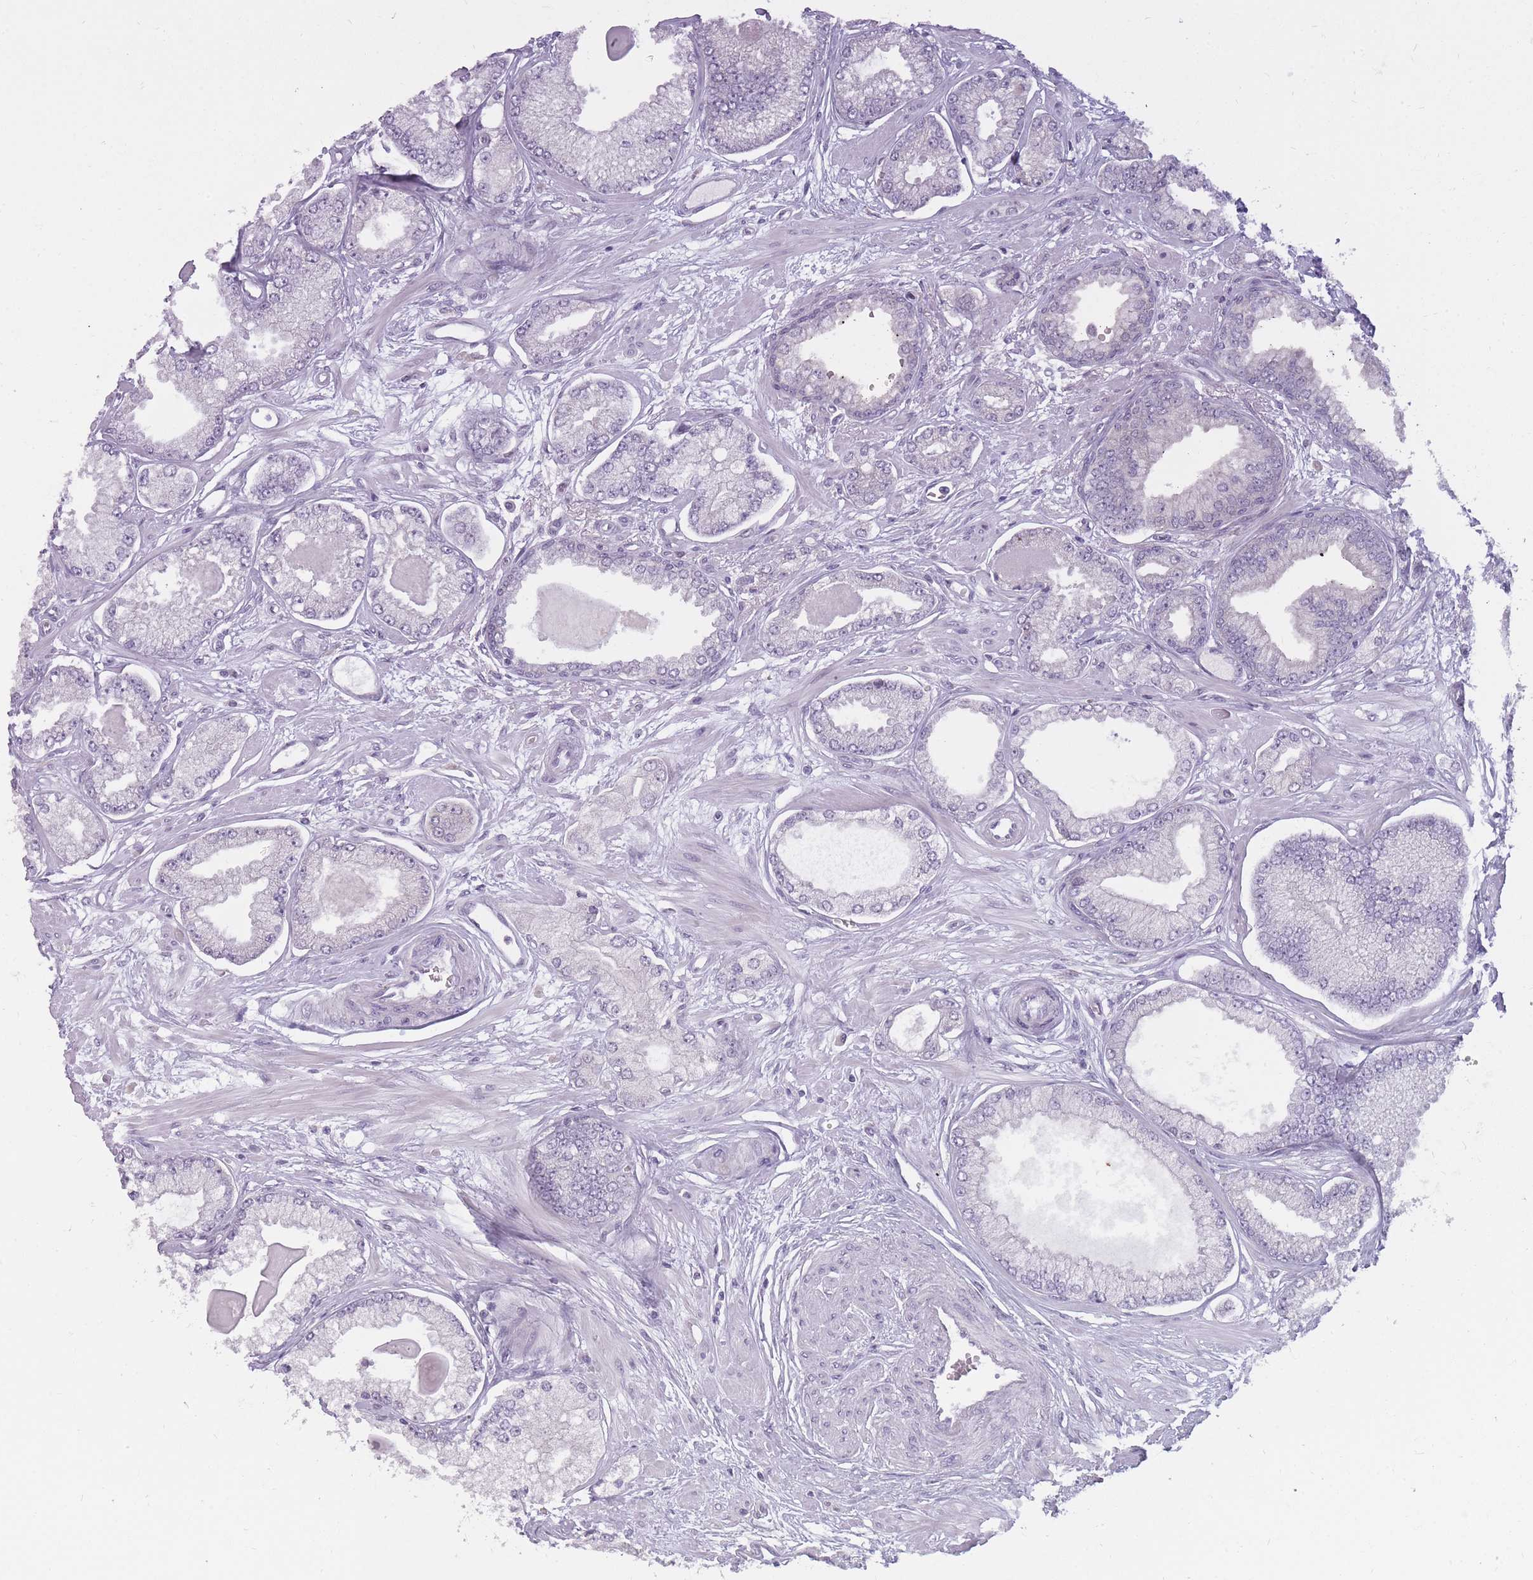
{"staining": {"intensity": "negative", "quantity": "none", "location": "none"}, "tissue": "prostate cancer", "cell_type": "Tumor cells", "image_type": "cancer", "snomed": [{"axis": "morphology", "description": "Adenocarcinoma, Low grade"}, {"axis": "topography", "description": "Prostate"}], "caption": "This is an IHC photomicrograph of prostate cancer. There is no positivity in tumor cells.", "gene": "POMZP3", "patient": {"sex": "male", "age": 64}}